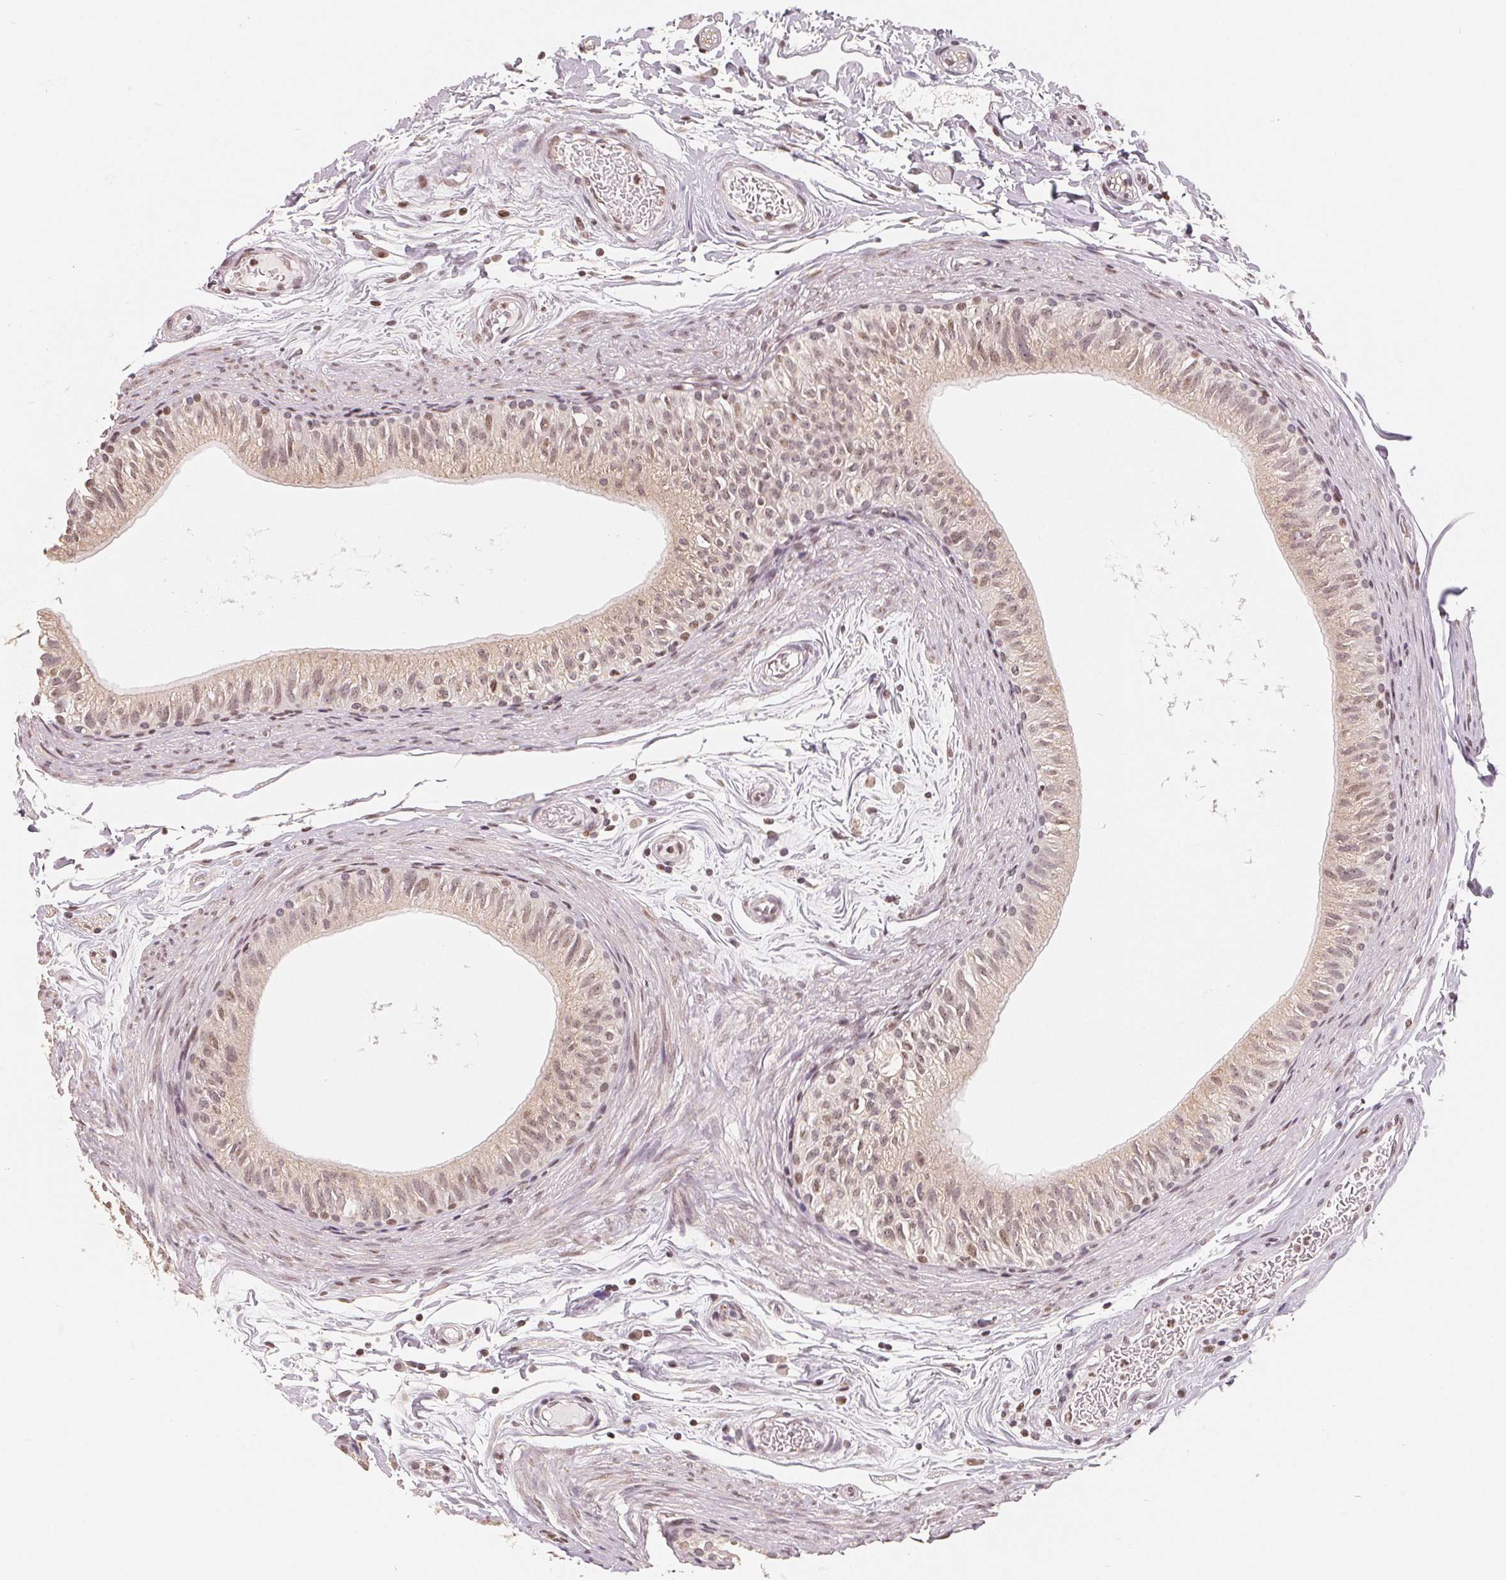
{"staining": {"intensity": "weak", "quantity": "25%-75%", "location": "cytoplasmic/membranous,nuclear"}, "tissue": "epididymis", "cell_type": "Glandular cells", "image_type": "normal", "snomed": [{"axis": "morphology", "description": "Normal tissue, NOS"}, {"axis": "topography", "description": "Epididymis"}], "caption": "A brown stain labels weak cytoplasmic/membranous,nuclear staining of a protein in glandular cells of unremarkable epididymis.", "gene": "CCDC138", "patient": {"sex": "male", "age": 36}}